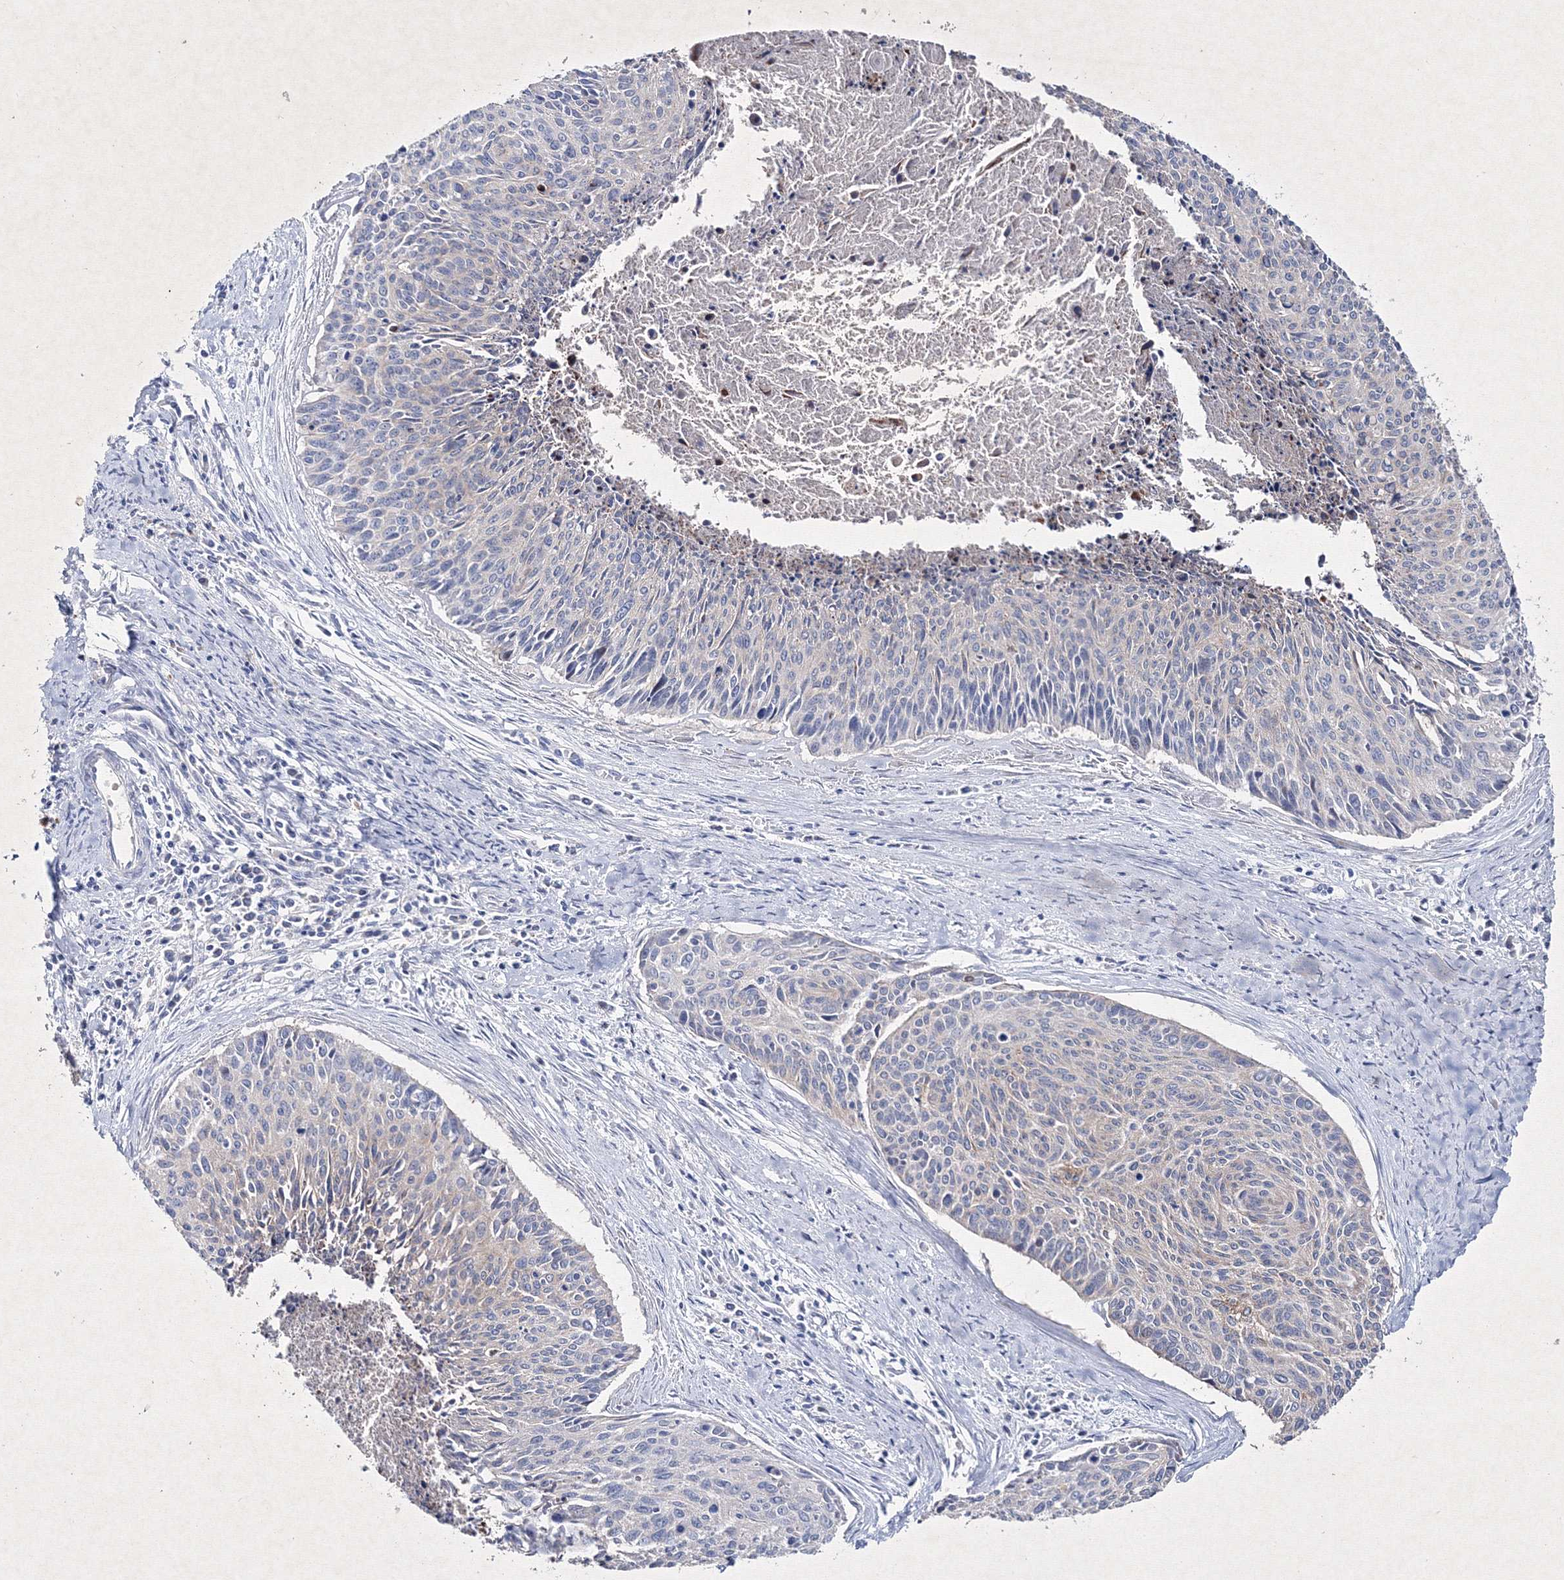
{"staining": {"intensity": "negative", "quantity": "none", "location": "none"}, "tissue": "cervical cancer", "cell_type": "Tumor cells", "image_type": "cancer", "snomed": [{"axis": "morphology", "description": "Squamous cell carcinoma, NOS"}, {"axis": "topography", "description": "Cervix"}], "caption": "There is no significant staining in tumor cells of cervical cancer (squamous cell carcinoma). Brightfield microscopy of IHC stained with DAB (3,3'-diaminobenzidine) (brown) and hematoxylin (blue), captured at high magnification.", "gene": "SMIM29", "patient": {"sex": "female", "age": 55}}